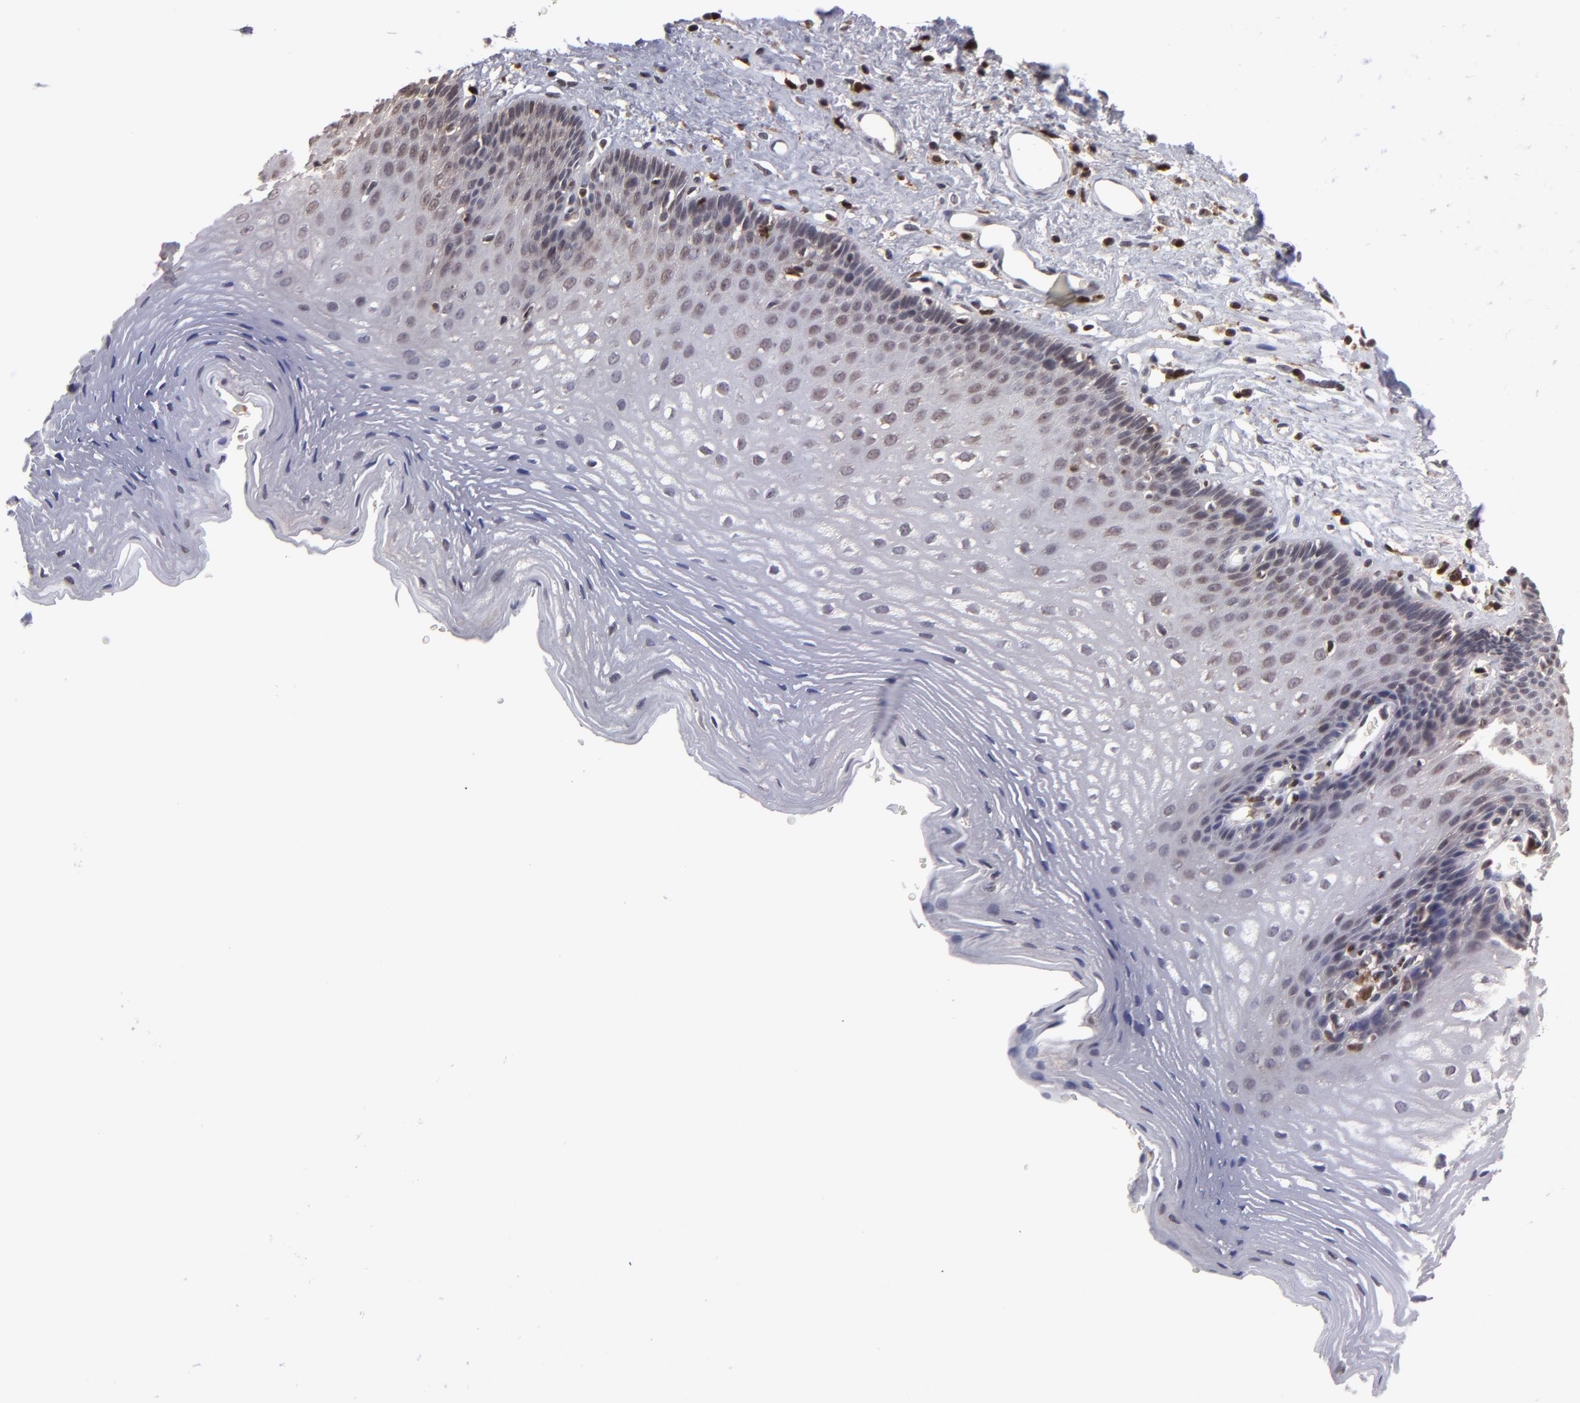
{"staining": {"intensity": "weak", "quantity": "25%-75%", "location": "nuclear"}, "tissue": "esophagus", "cell_type": "Squamous epithelial cells", "image_type": "normal", "snomed": [{"axis": "morphology", "description": "Normal tissue, NOS"}, {"axis": "topography", "description": "Esophagus"}], "caption": "A high-resolution micrograph shows immunohistochemistry (IHC) staining of unremarkable esophagus, which reveals weak nuclear staining in approximately 25%-75% of squamous epithelial cells. (IHC, brightfield microscopy, high magnification).", "gene": "GRB2", "patient": {"sex": "female", "age": 70}}